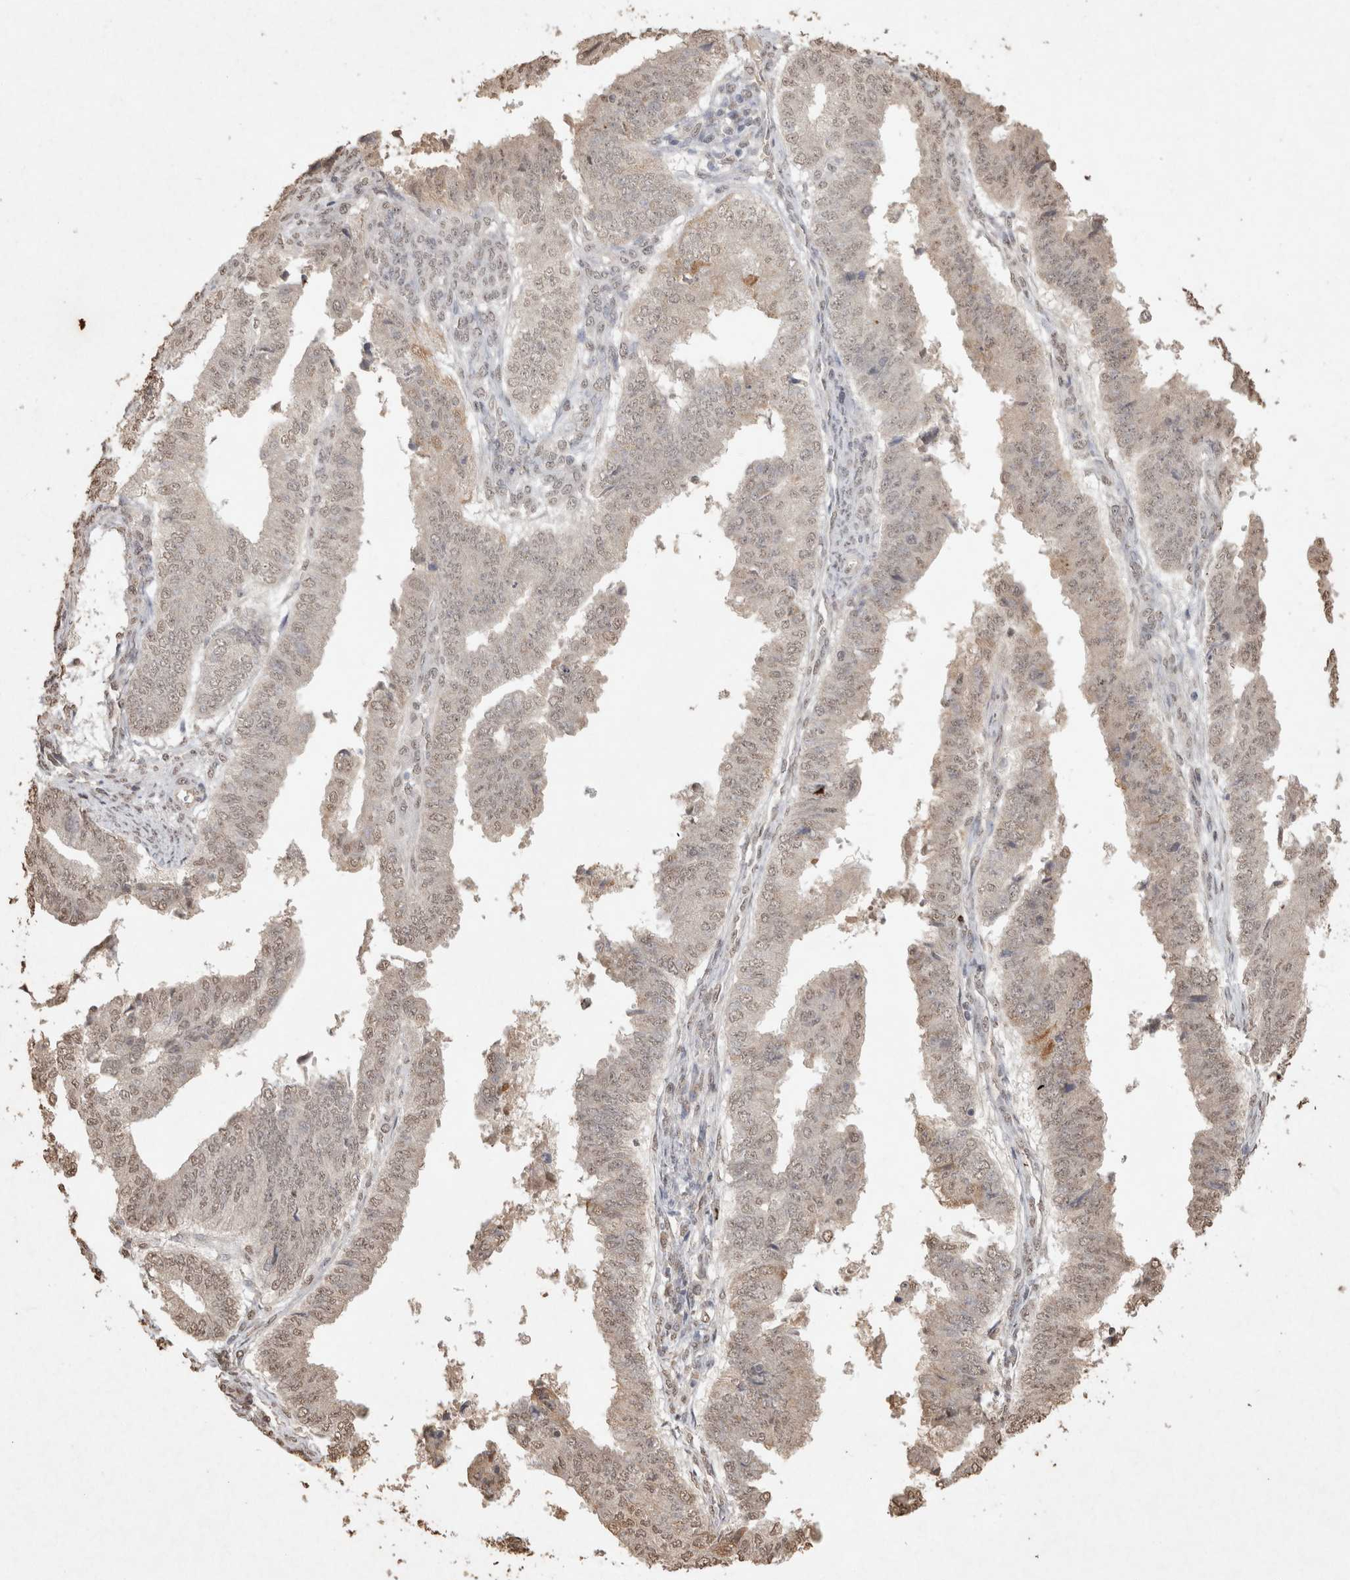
{"staining": {"intensity": "weak", "quantity": "25%-75%", "location": "nuclear"}, "tissue": "endometrial cancer", "cell_type": "Tumor cells", "image_type": "cancer", "snomed": [{"axis": "morphology", "description": "Polyp, NOS"}, {"axis": "morphology", "description": "Adenocarcinoma, NOS"}, {"axis": "morphology", "description": "Adenoma, NOS"}, {"axis": "topography", "description": "Endometrium"}], "caption": "Brown immunohistochemical staining in adenocarcinoma (endometrial) shows weak nuclear positivity in approximately 25%-75% of tumor cells. (DAB IHC with brightfield microscopy, high magnification).", "gene": "MLX", "patient": {"sex": "female", "age": 79}}